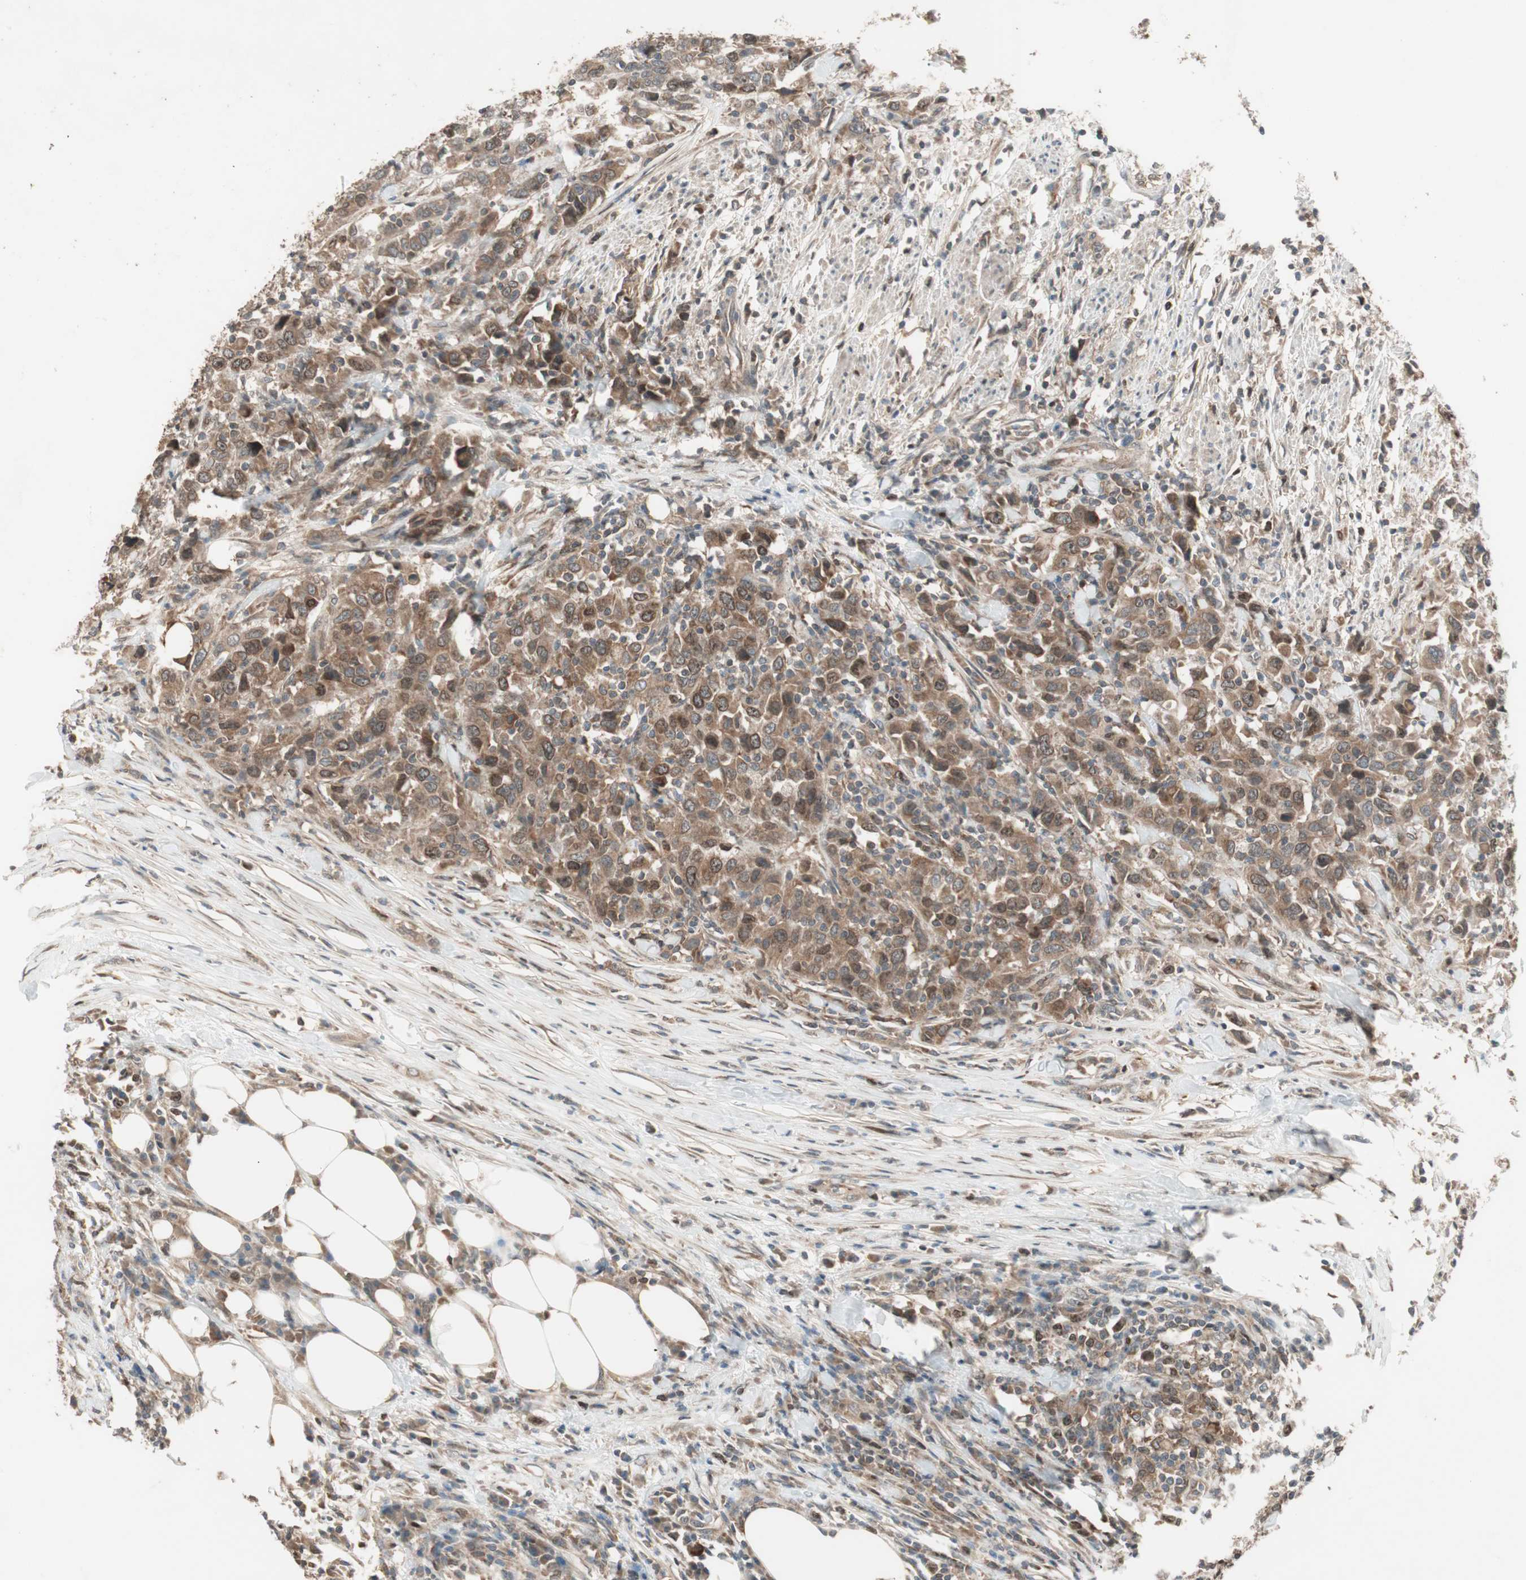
{"staining": {"intensity": "moderate", "quantity": ">75%", "location": "cytoplasmic/membranous"}, "tissue": "urothelial cancer", "cell_type": "Tumor cells", "image_type": "cancer", "snomed": [{"axis": "morphology", "description": "Urothelial carcinoma, High grade"}, {"axis": "topography", "description": "Urinary bladder"}], "caption": "Urothelial cancer stained with a protein marker shows moderate staining in tumor cells.", "gene": "ATP6AP2", "patient": {"sex": "male", "age": 61}}